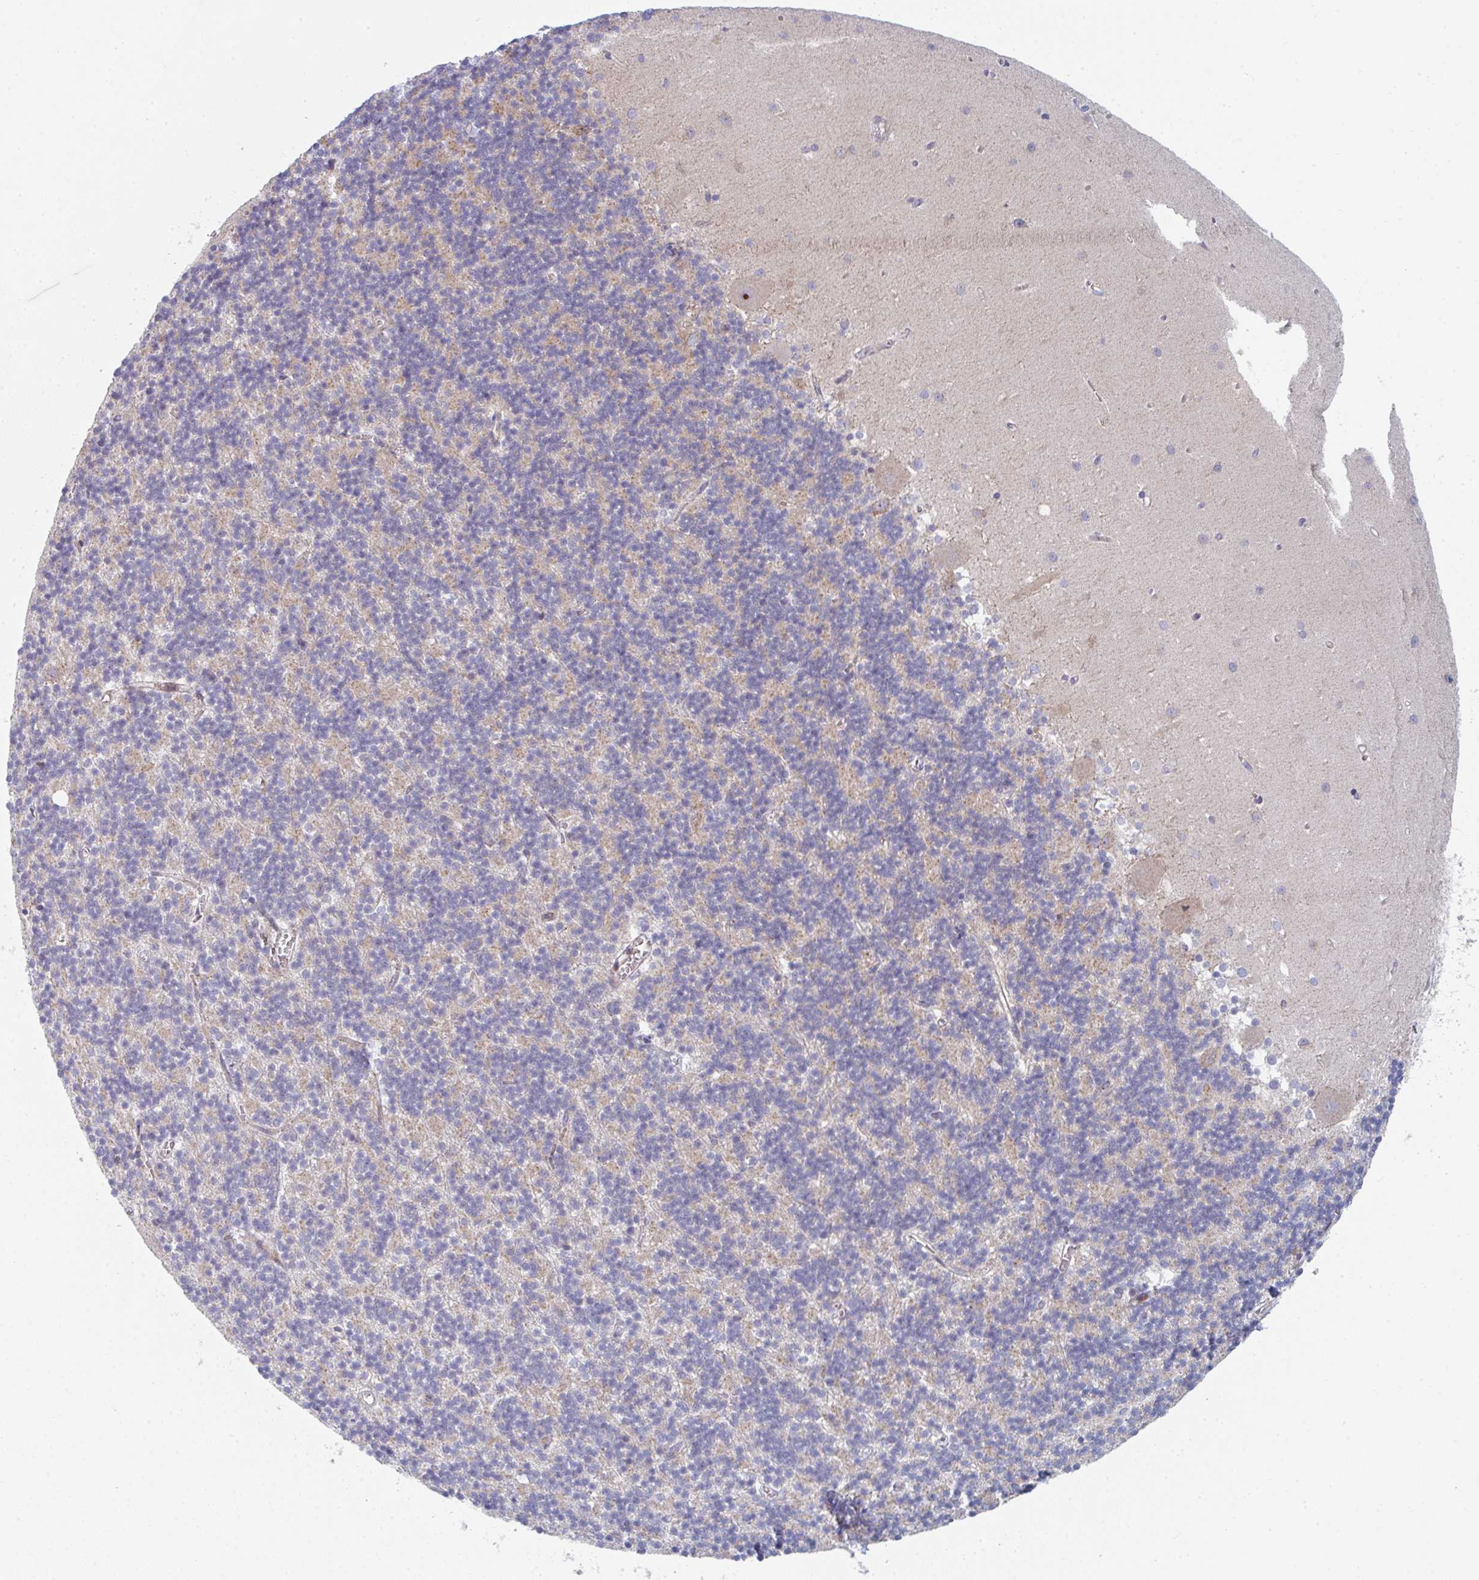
{"staining": {"intensity": "weak", "quantity": "25%-75%", "location": "cytoplasmic/membranous"}, "tissue": "cerebellum", "cell_type": "Cells in granular layer", "image_type": "normal", "snomed": [{"axis": "morphology", "description": "Normal tissue, NOS"}, {"axis": "topography", "description": "Cerebellum"}], "caption": "DAB immunohistochemical staining of unremarkable cerebellum reveals weak cytoplasmic/membranous protein expression in about 25%-75% of cells in granular layer.", "gene": "ZNF644", "patient": {"sex": "male", "age": 54}}